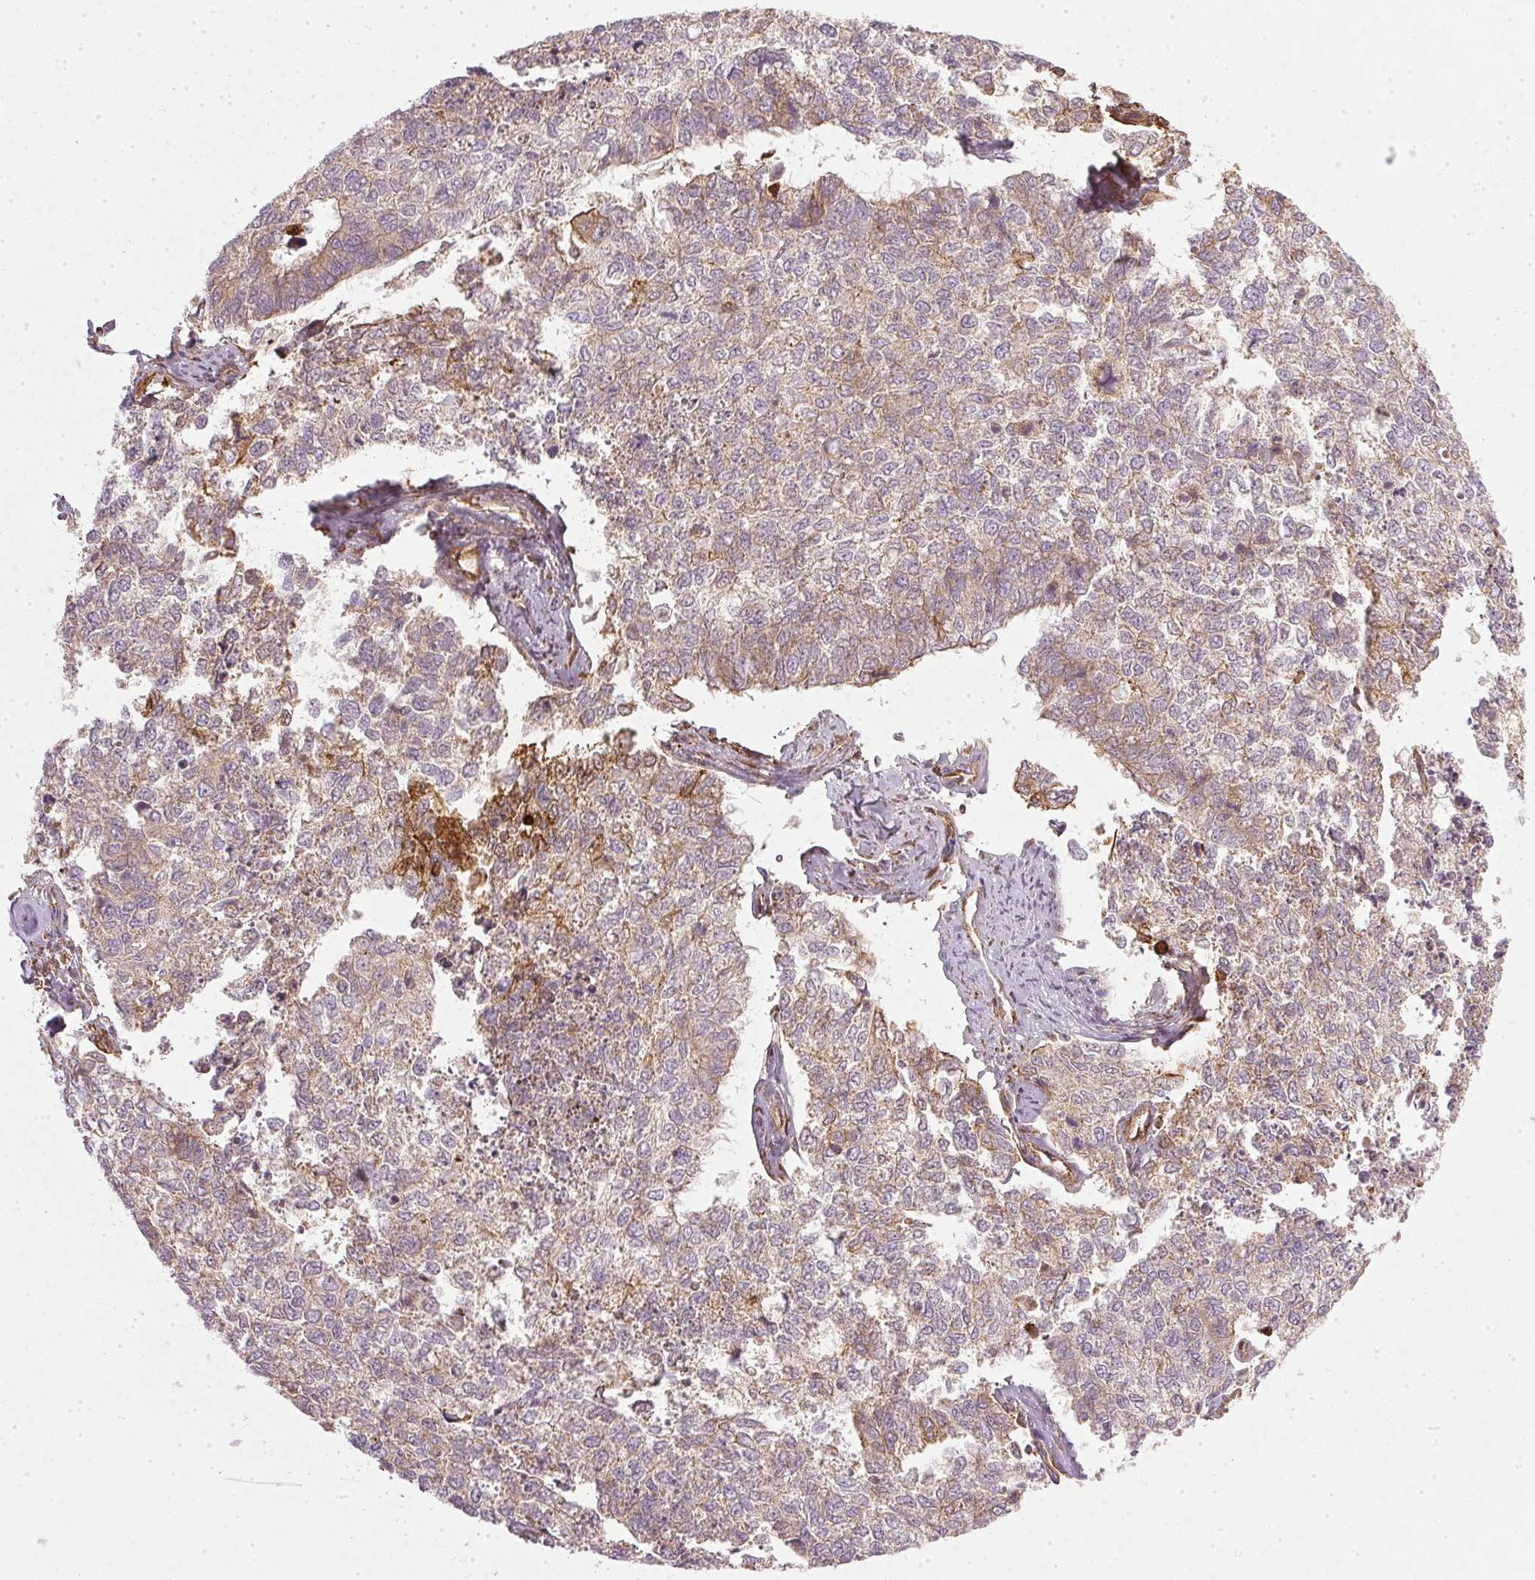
{"staining": {"intensity": "moderate", "quantity": ">75%", "location": "cytoplasmic/membranous"}, "tissue": "cervical cancer", "cell_type": "Tumor cells", "image_type": "cancer", "snomed": [{"axis": "morphology", "description": "Adenocarcinoma, NOS"}, {"axis": "topography", "description": "Cervix"}], "caption": "Immunohistochemistry staining of cervical adenocarcinoma, which displays medium levels of moderate cytoplasmic/membranous staining in approximately >75% of tumor cells indicating moderate cytoplasmic/membranous protein positivity. The staining was performed using DAB (3,3'-diaminobenzidine) (brown) for protein detection and nuclei were counterstained in hematoxylin (blue).", "gene": "NADK2", "patient": {"sex": "female", "age": 63}}